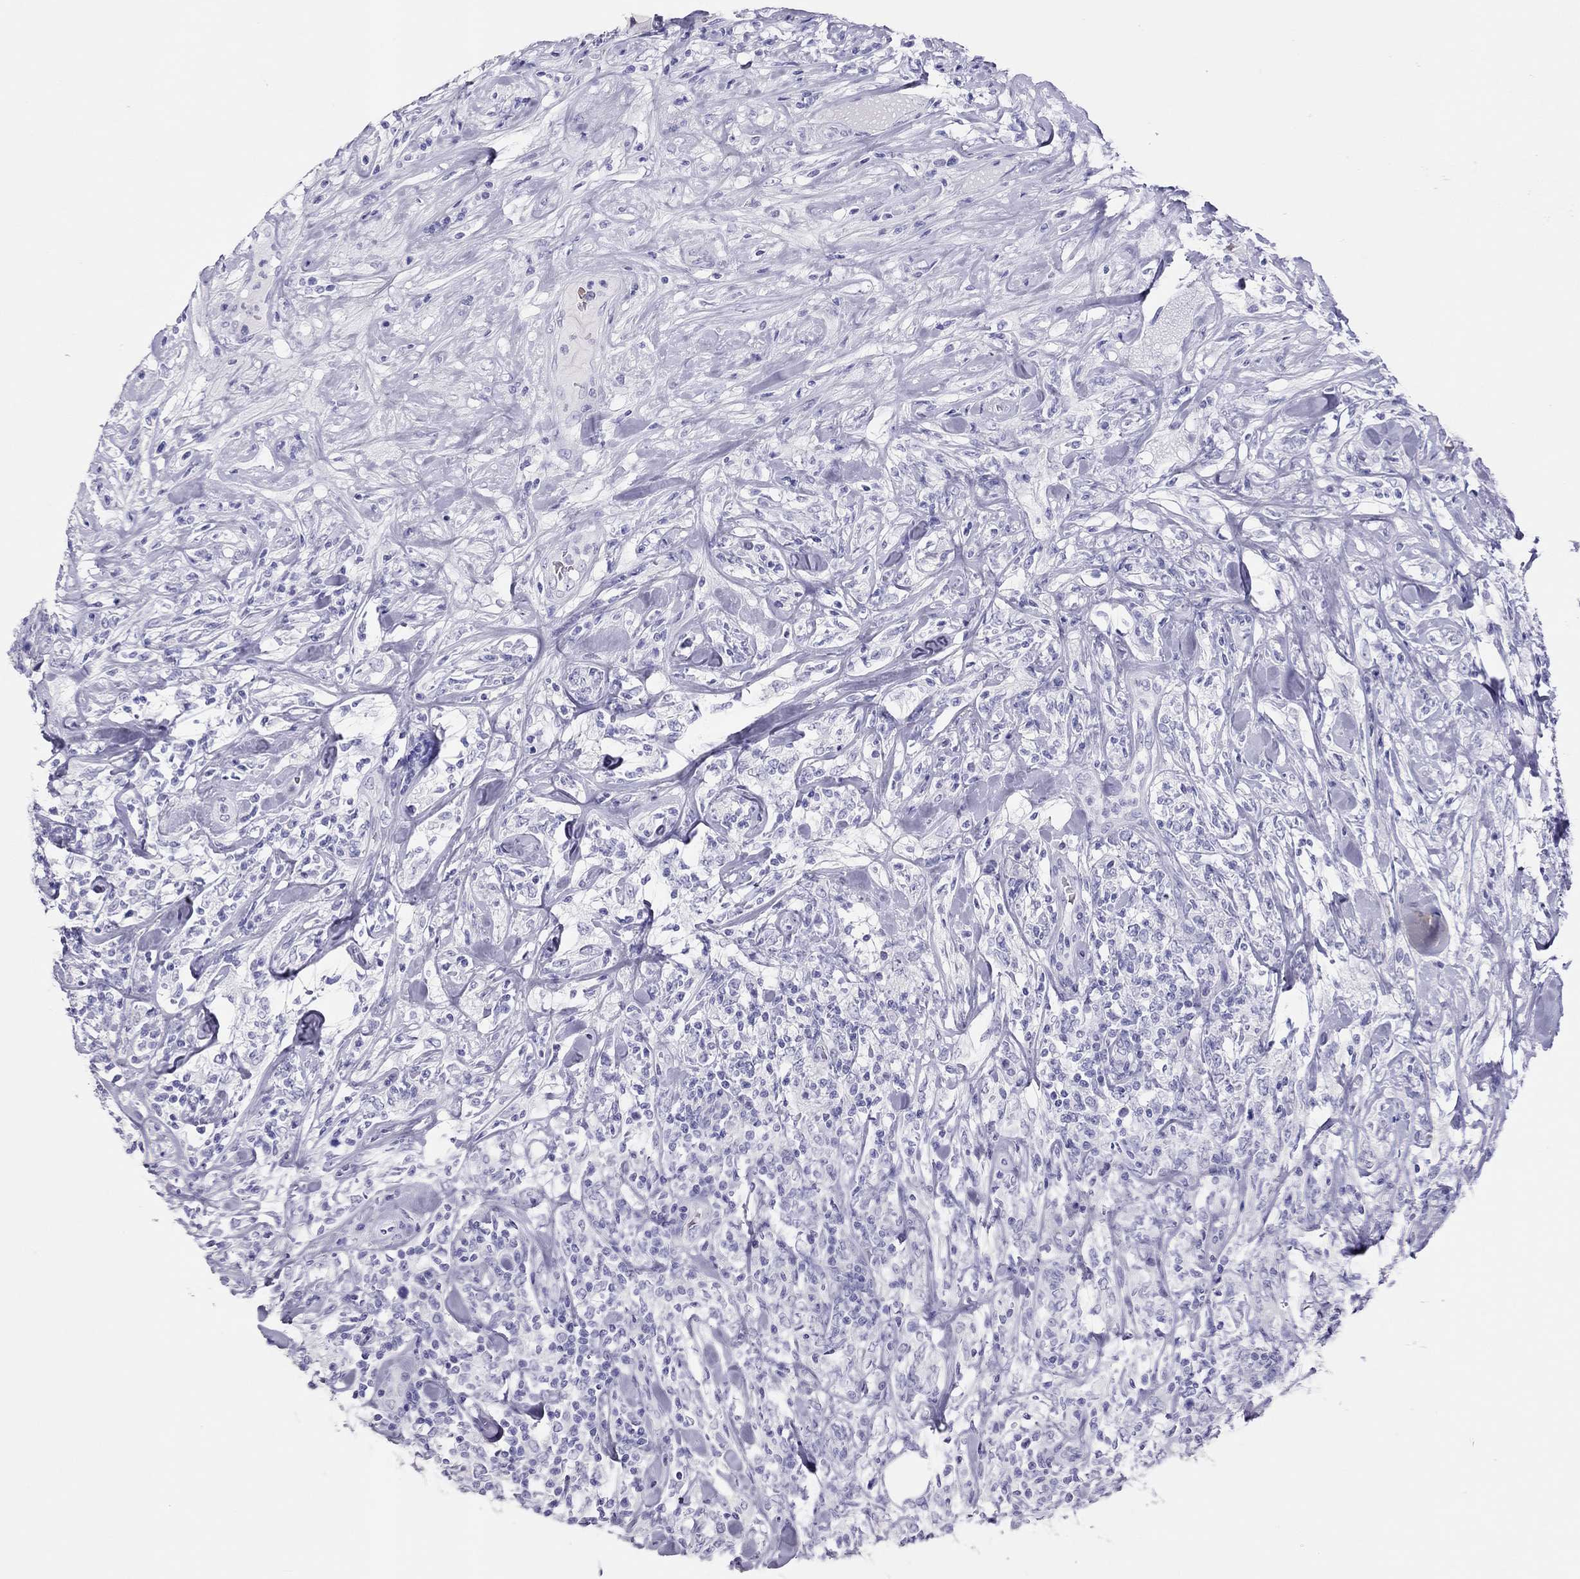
{"staining": {"intensity": "negative", "quantity": "none", "location": "none"}, "tissue": "lymphoma", "cell_type": "Tumor cells", "image_type": "cancer", "snomed": [{"axis": "morphology", "description": "Malignant lymphoma, non-Hodgkin's type, High grade"}, {"axis": "topography", "description": "Lymph node"}], "caption": "Tumor cells show no significant staining in high-grade malignant lymphoma, non-Hodgkin's type.", "gene": "TSHB", "patient": {"sex": "female", "age": 84}}